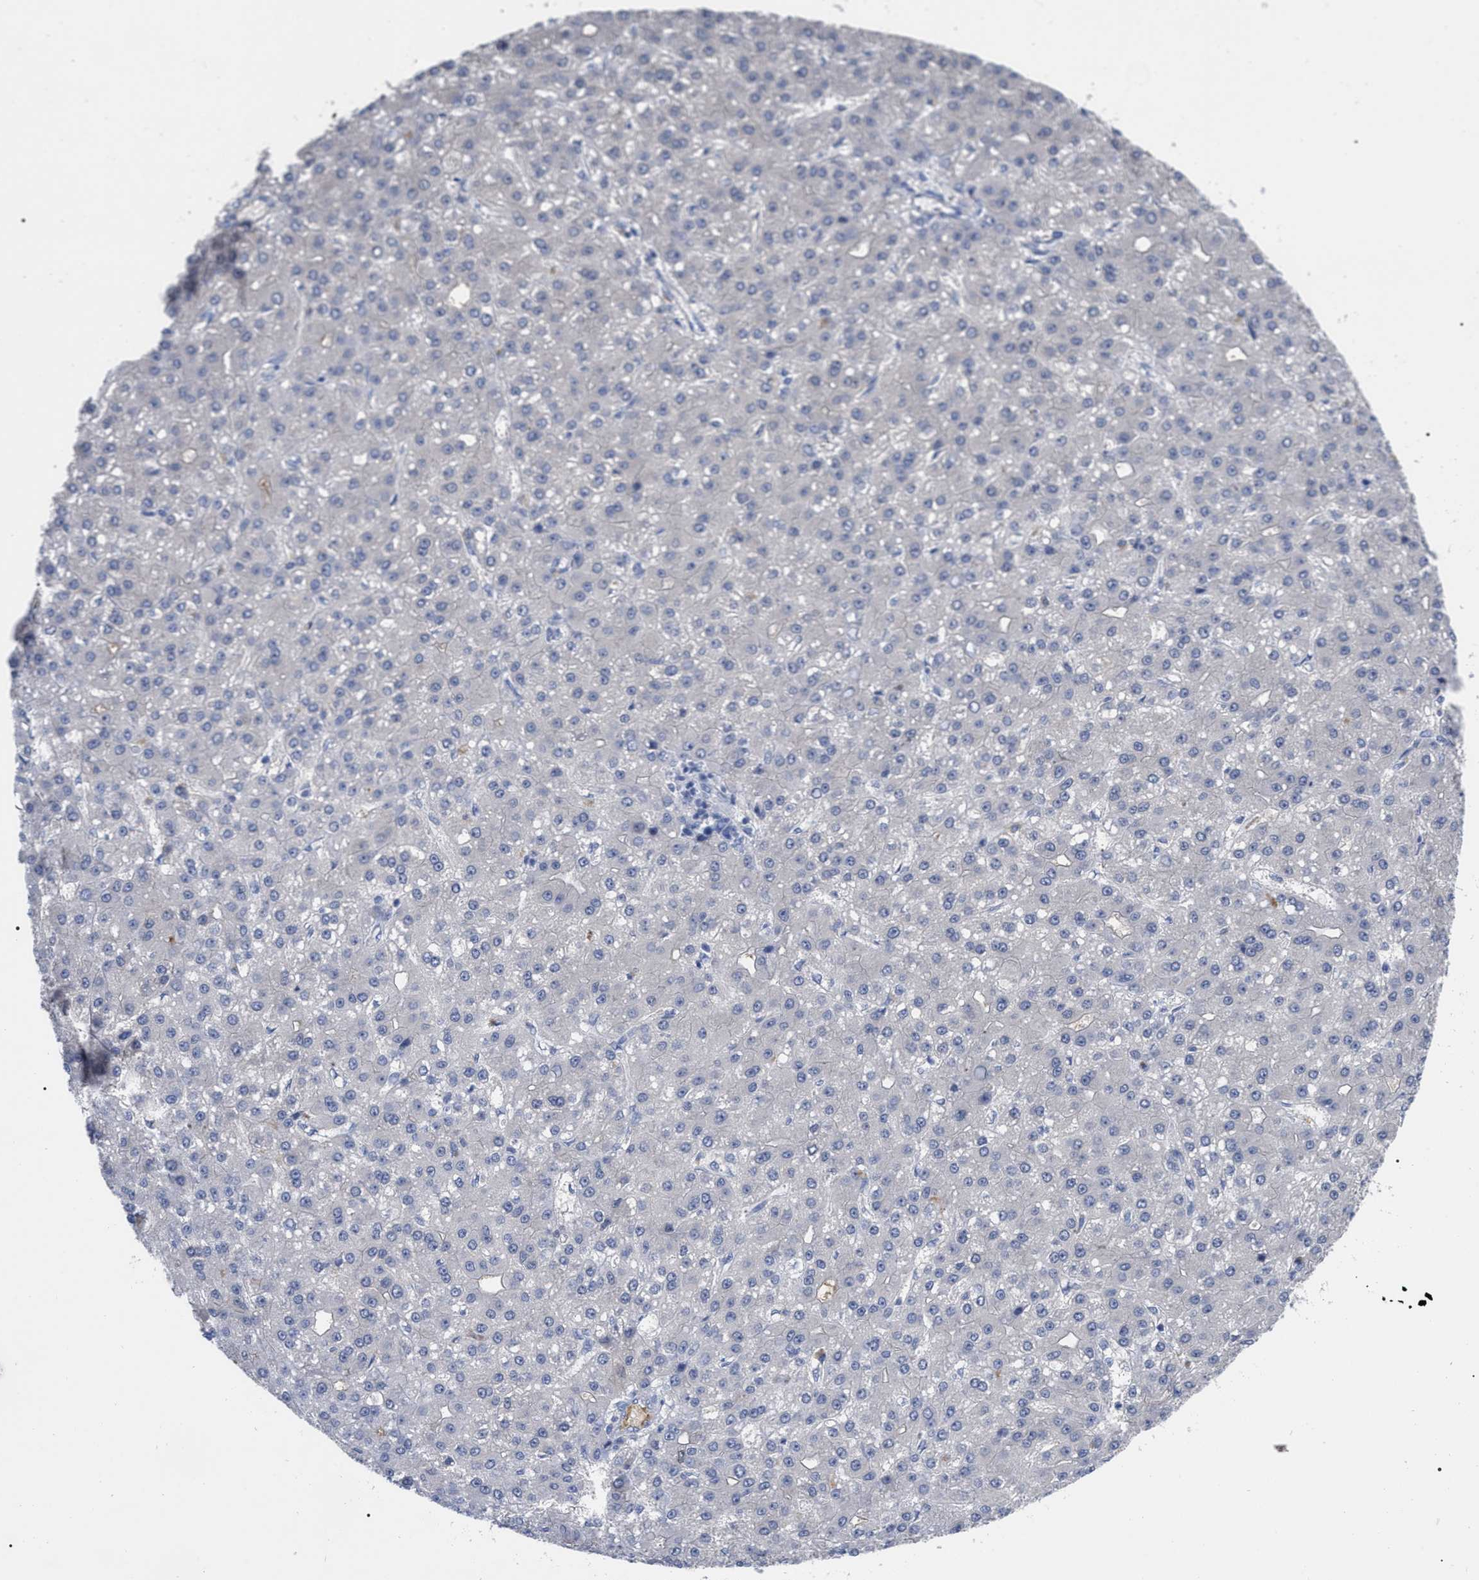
{"staining": {"intensity": "negative", "quantity": "none", "location": "none"}, "tissue": "liver cancer", "cell_type": "Tumor cells", "image_type": "cancer", "snomed": [{"axis": "morphology", "description": "Carcinoma, Hepatocellular, NOS"}, {"axis": "topography", "description": "Liver"}], "caption": "Image shows no protein staining in tumor cells of liver hepatocellular carcinoma tissue.", "gene": "IGHV5-51", "patient": {"sex": "male", "age": 67}}